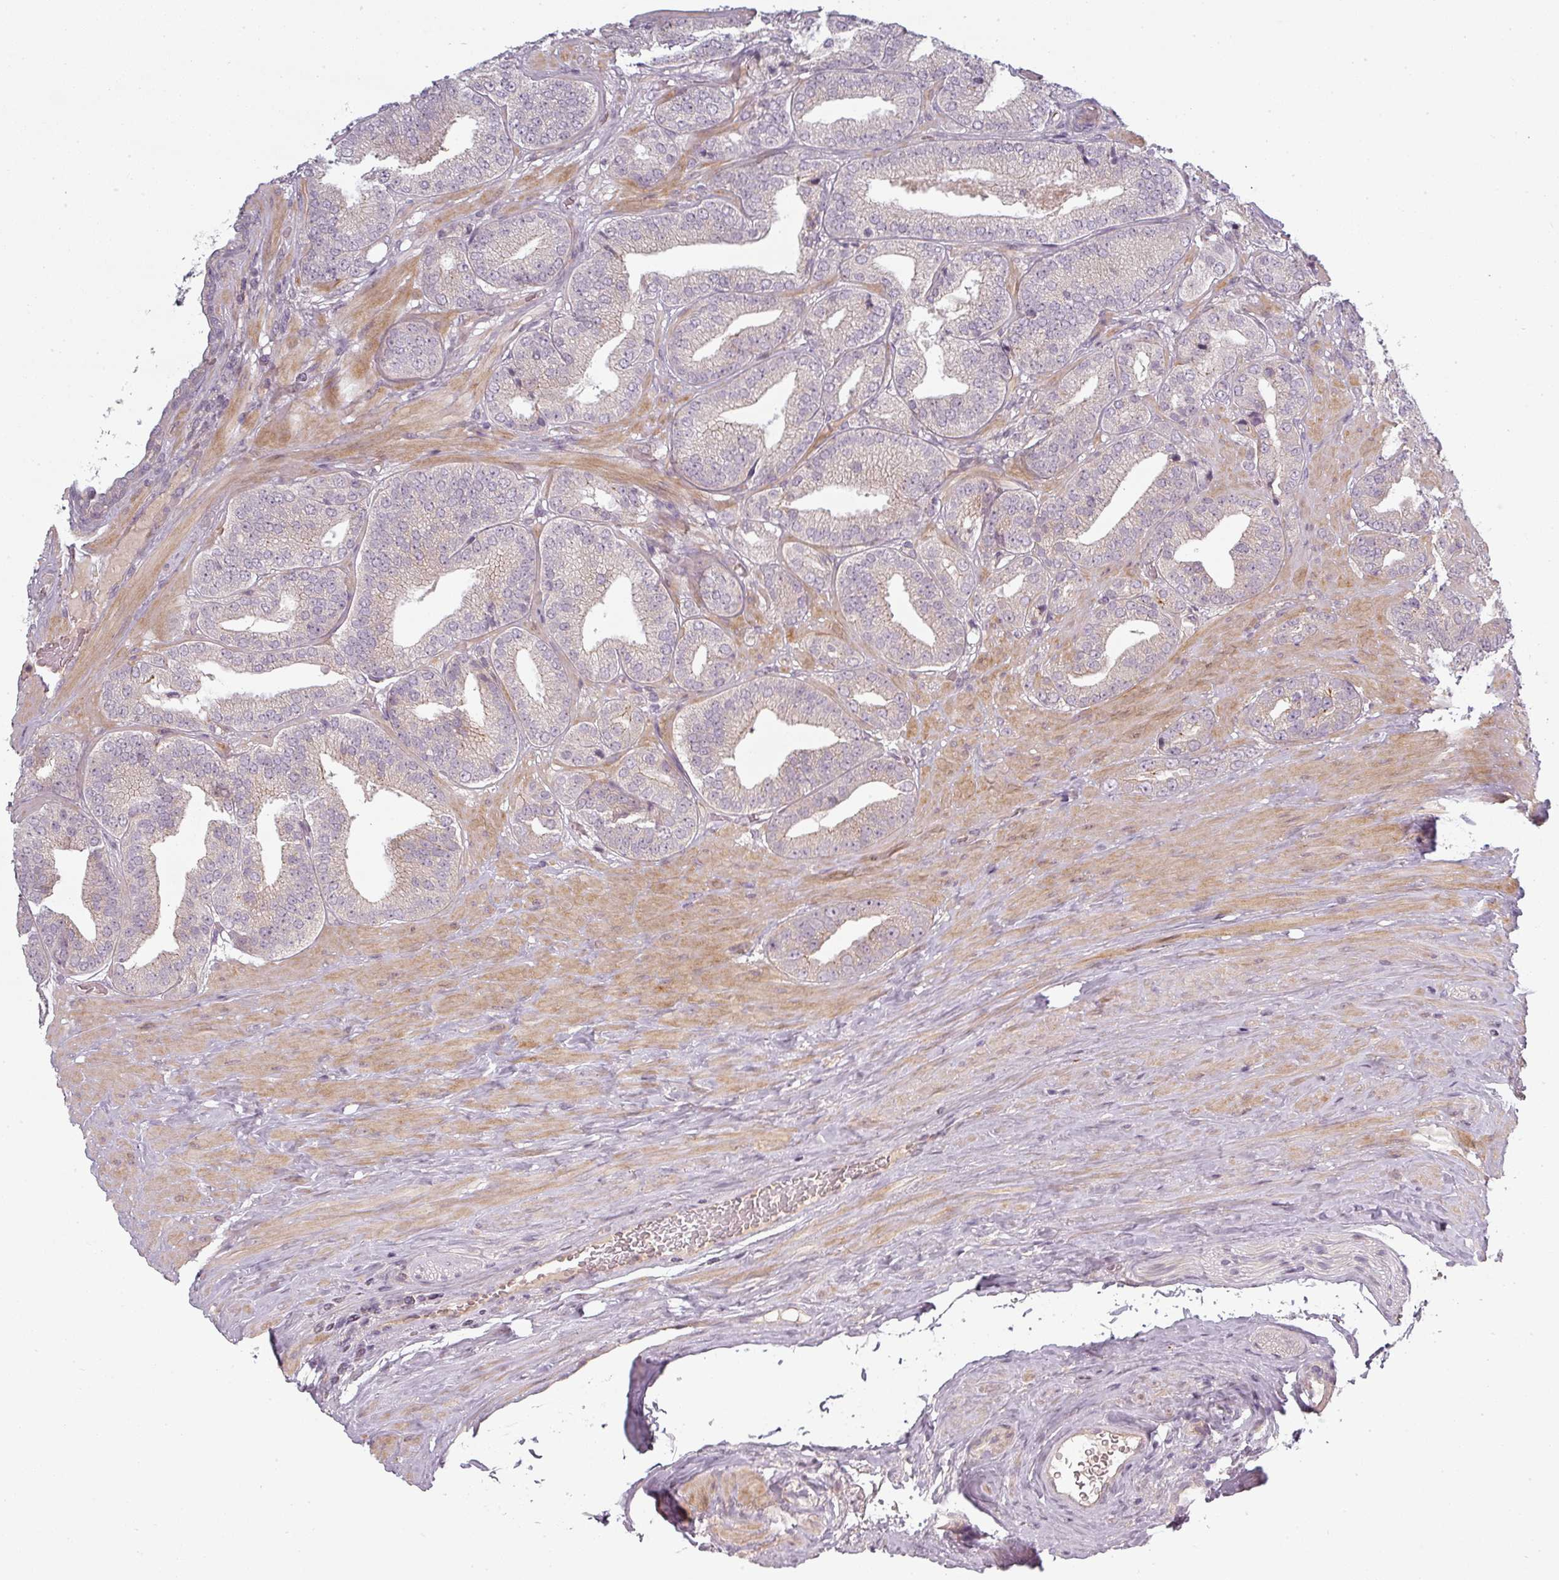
{"staining": {"intensity": "negative", "quantity": "none", "location": "none"}, "tissue": "prostate cancer", "cell_type": "Tumor cells", "image_type": "cancer", "snomed": [{"axis": "morphology", "description": "Adenocarcinoma, High grade"}, {"axis": "topography", "description": "Prostate"}], "caption": "Immunohistochemical staining of prostate cancer displays no significant expression in tumor cells.", "gene": "SLC16A9", "patient": {"sex": "male", "age": 63}}